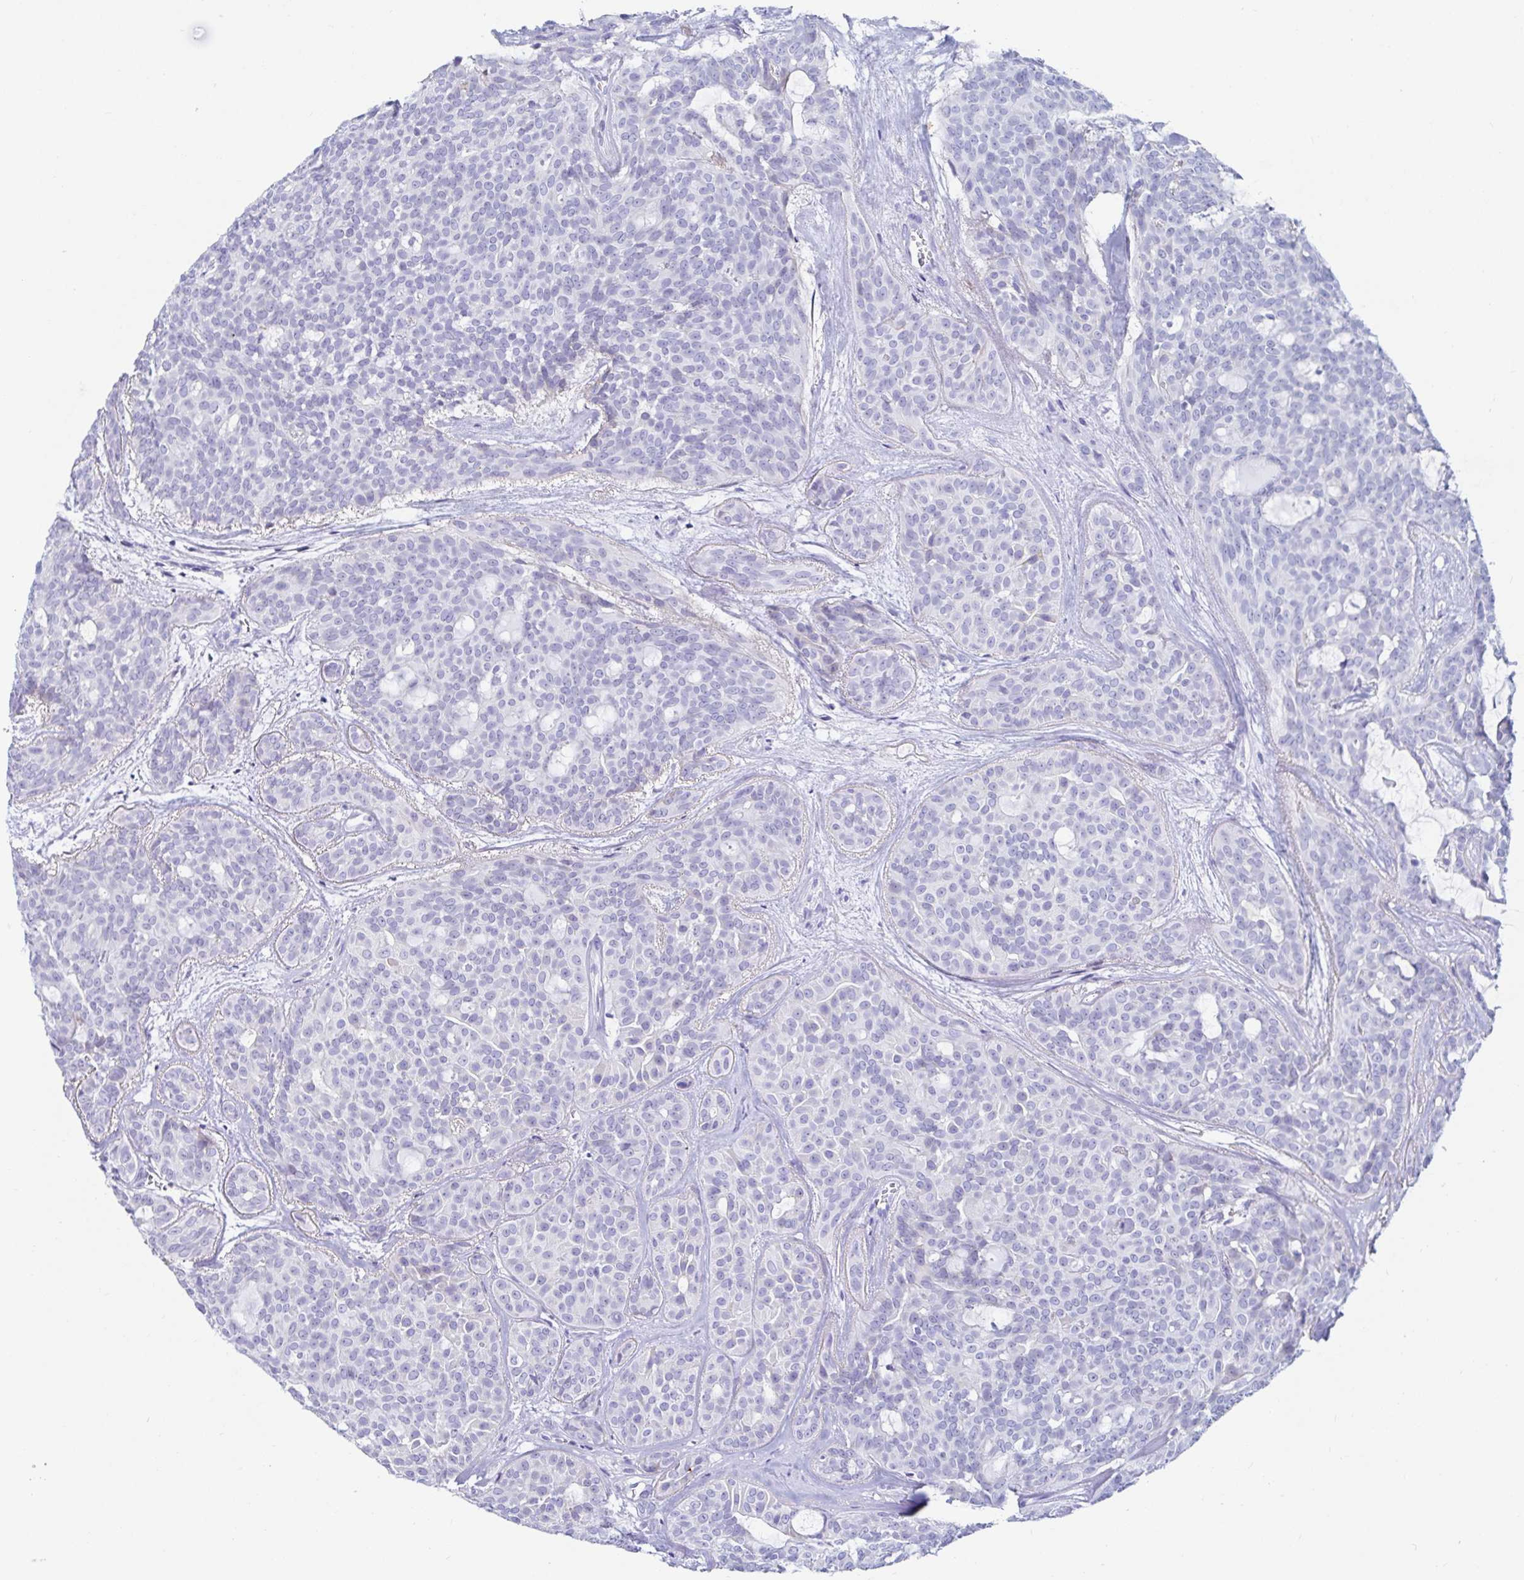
{"staining": {"intensity": "negative", "quantity": "none", "location": "none"}, "tissue": "head and neck cancer", "cell_type": "Tumor cells", "image_type": "cancer", "snomed": [{"axis": "morphology", "description": "Adenocarcinoma, NOS"}, {"axis": "topography", "description": "Head-Neck"}], "caption": "A histopathology image of human head and neck adenocarcinoma is negative for staining in tumor cells.", "gene": "C4orf17", "patient": {"sex": "male", "age": 66}}